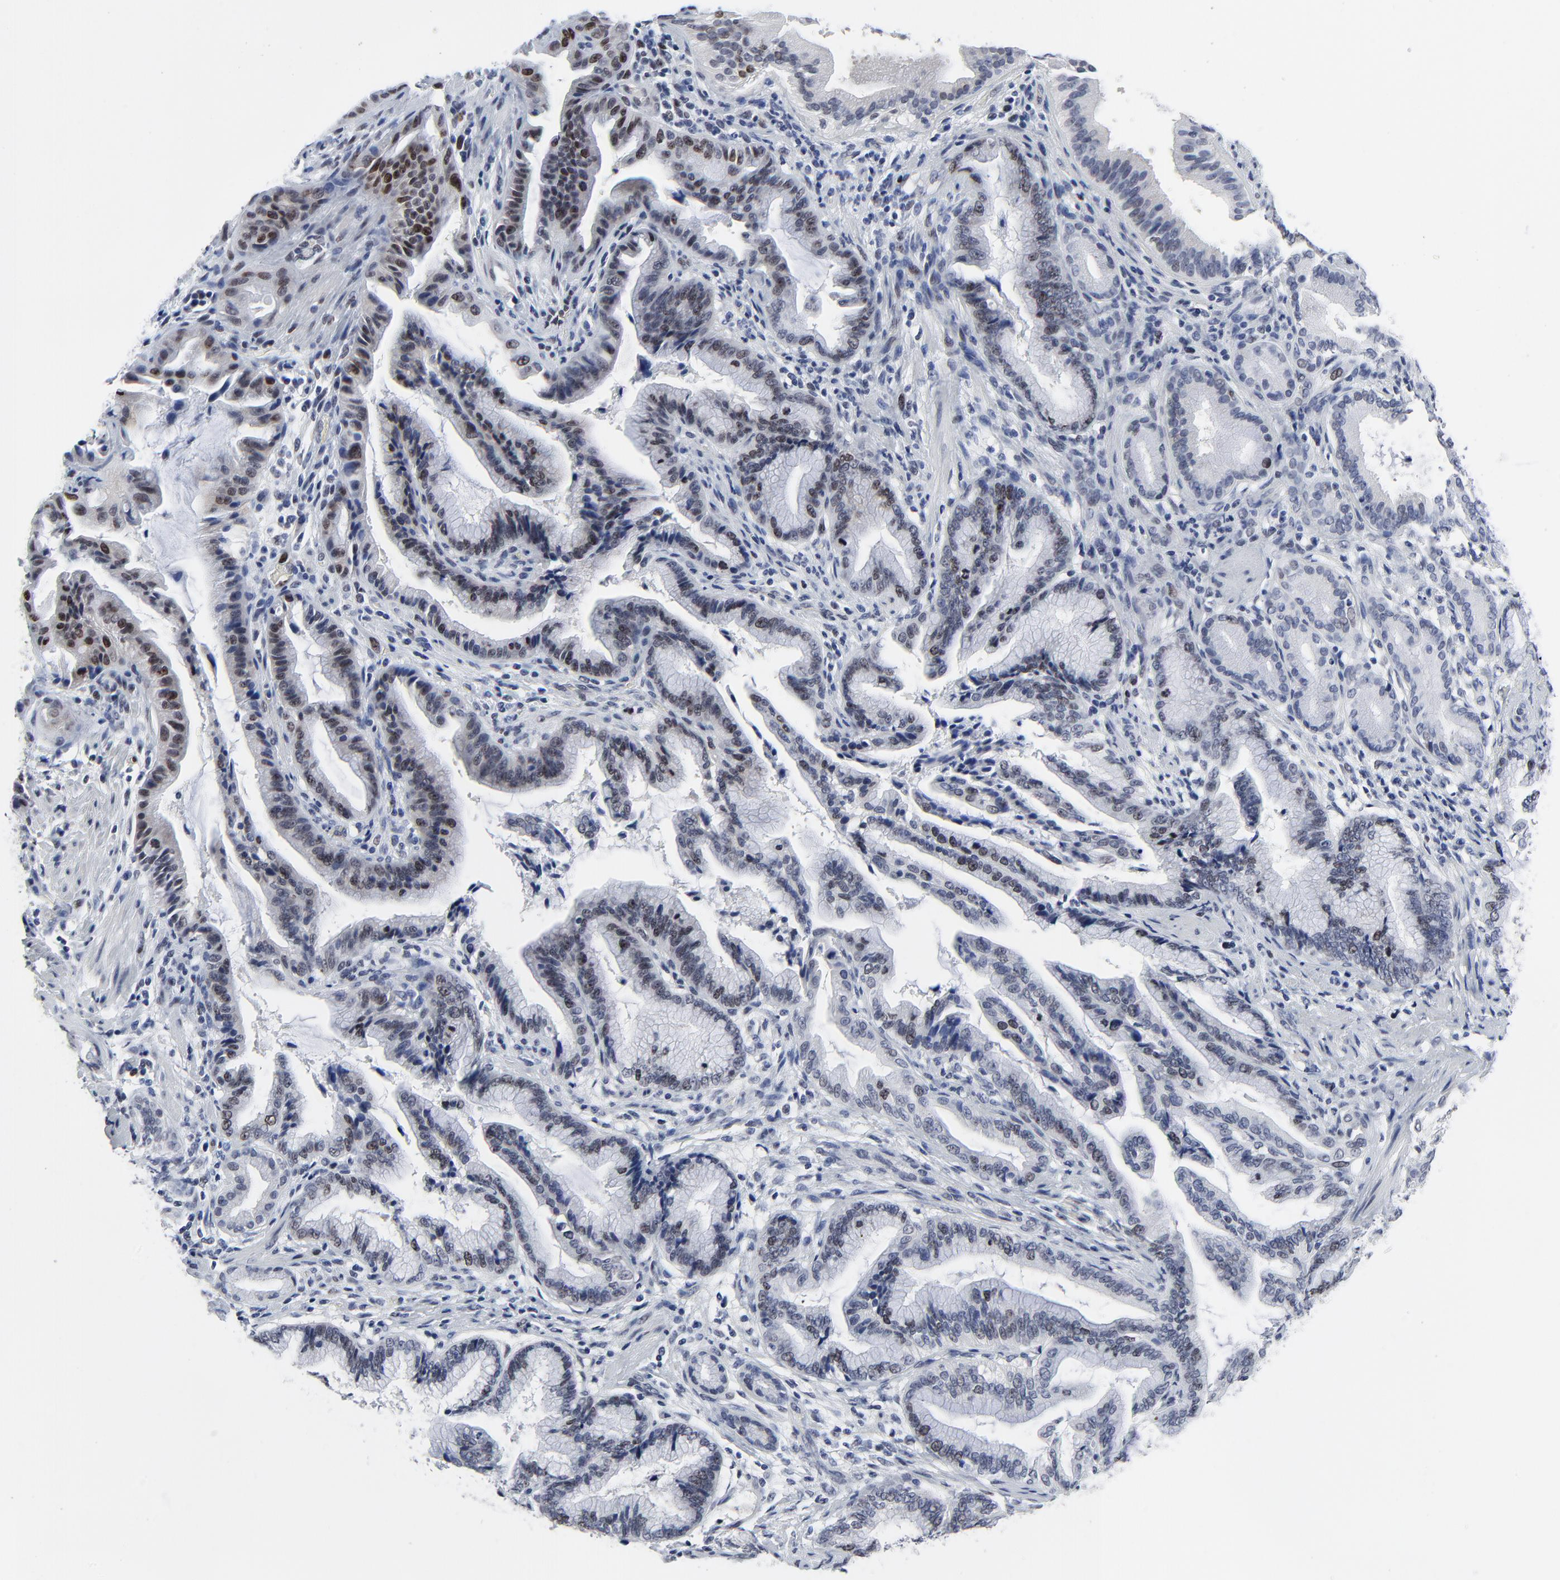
{"staining": {"intensity": "weak", "quantity": "25%-75%", "location": "nuclear"}, "tissue": "pancreatic cancer", "cell_type": "Tumor cells", "image_type": "cancer", "snomed": [{"axis": "morphology", "description": "Adenocarcinoma, NOS"}, {"axis": "topography", "description": "Pancreas"}], "caption": "Immunohistochemical staining of pancreatic cancer reveals weak nuclear protein positivity in about 25%-75% of tumor cells. Using DAB (3,3'-diaminobenzidine) (brown) and hematoxylin (blue) stains, captured at high magnification using brightfield microscopy.", "gene": "ZNF589", "patient": {"sex": "female", "age": 64}}